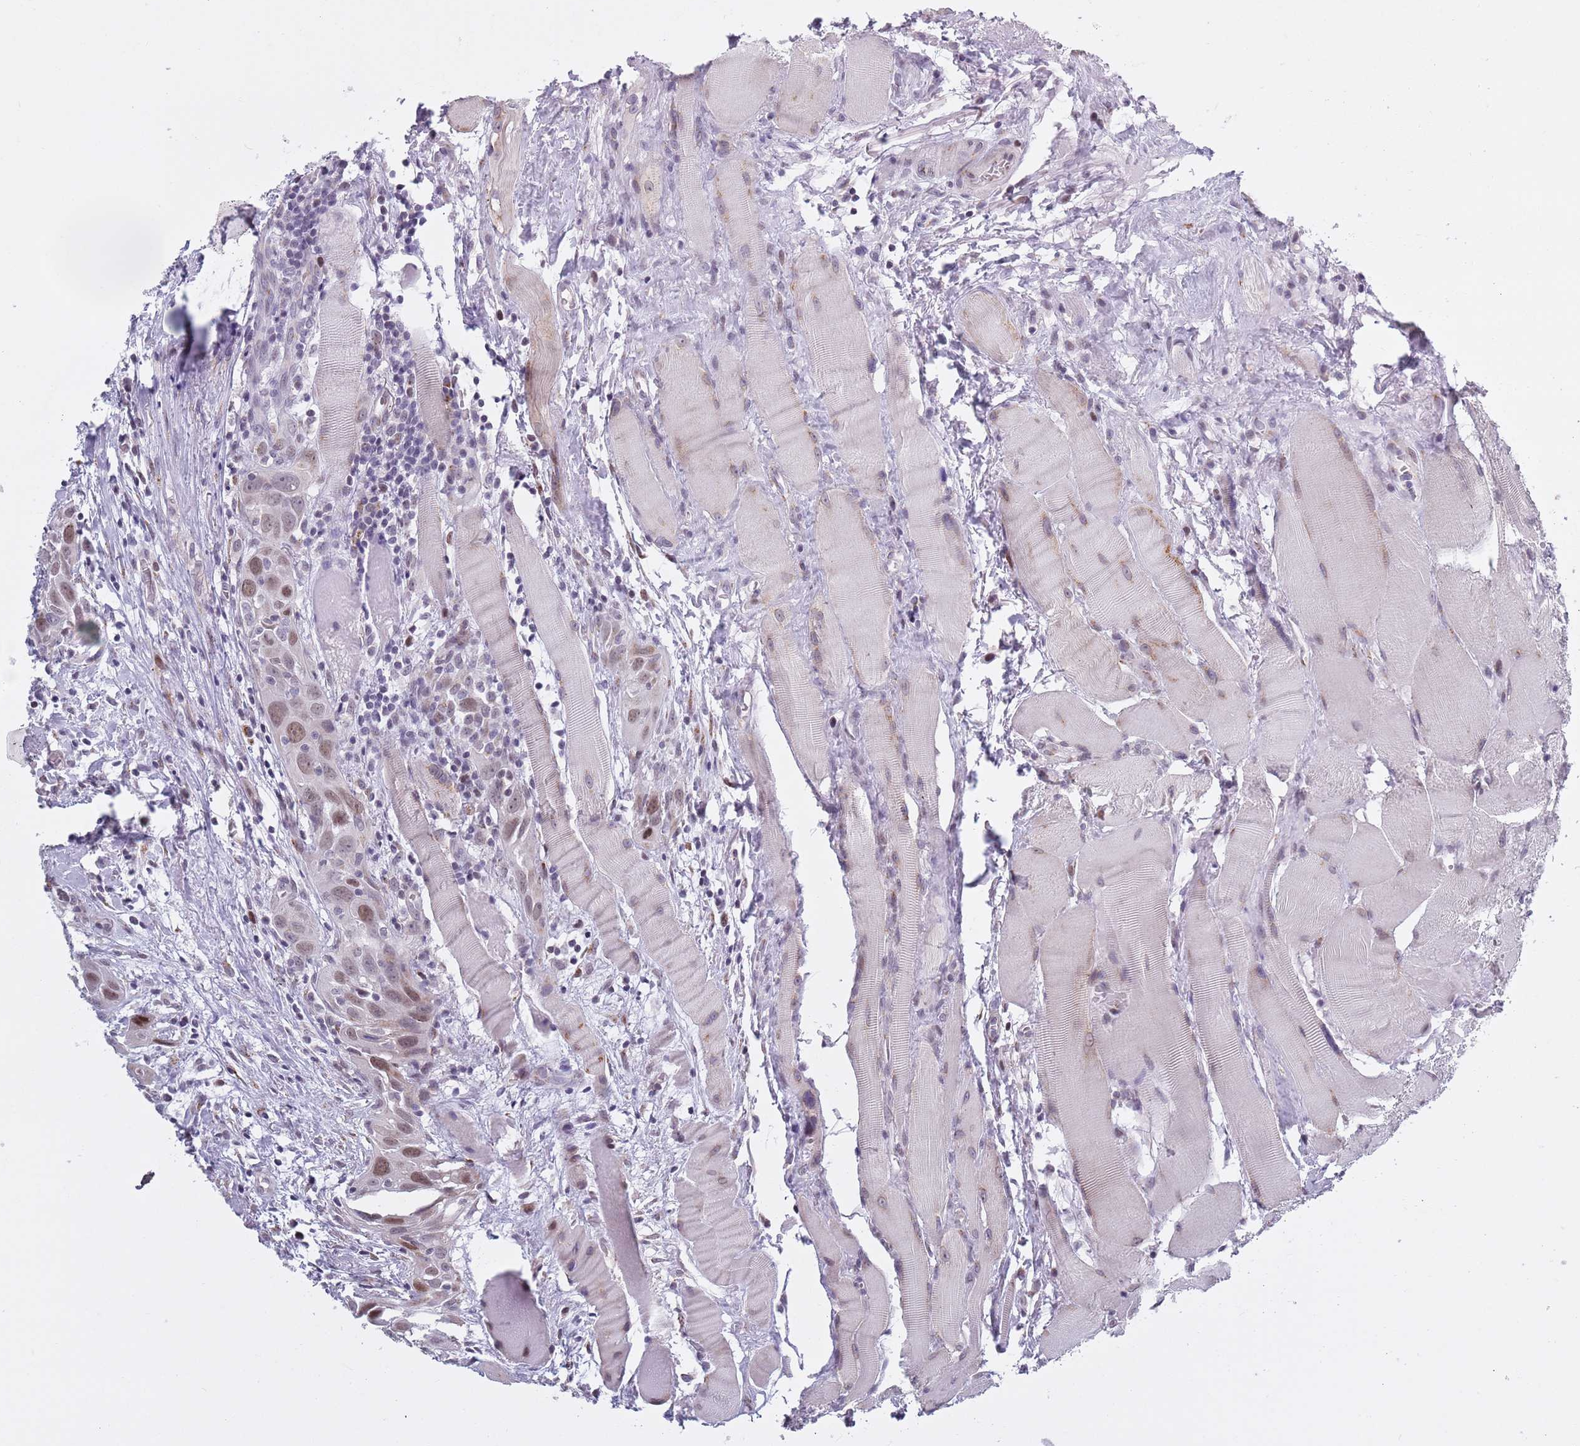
{"staining": {"intensity": "weak", "quantity": ">75%", "location": "cytoplasmic/membranous,nuclear"}, "tissue": "head and neck cancer", "cell_type": "Tumor cells", "image_type": "cancer", "snomed": [{"axis": "morphology", "description": "Squamous cell carcinoma, NOS"}, {"axis": "topography", "description": "Oral tissue"}, {"axis": "topography", "description": "Head-Neck"}], "caption": "Immunohistochemistry staining of squamous cell carcinoma (head and neck), which exhibits low levels of weak cytoplasmic/membranous and nuclear positivity in about >75% of tumor cells indicating weak cytoplasmic/membranous and nuclear protein expression. The staining was performed using DAB (brown) for protein detection and nuclei were counterstained in hematoxylin (blue).", "gene": "ZKSCAN2", "patient": {"sex": "female", "age": 50}}